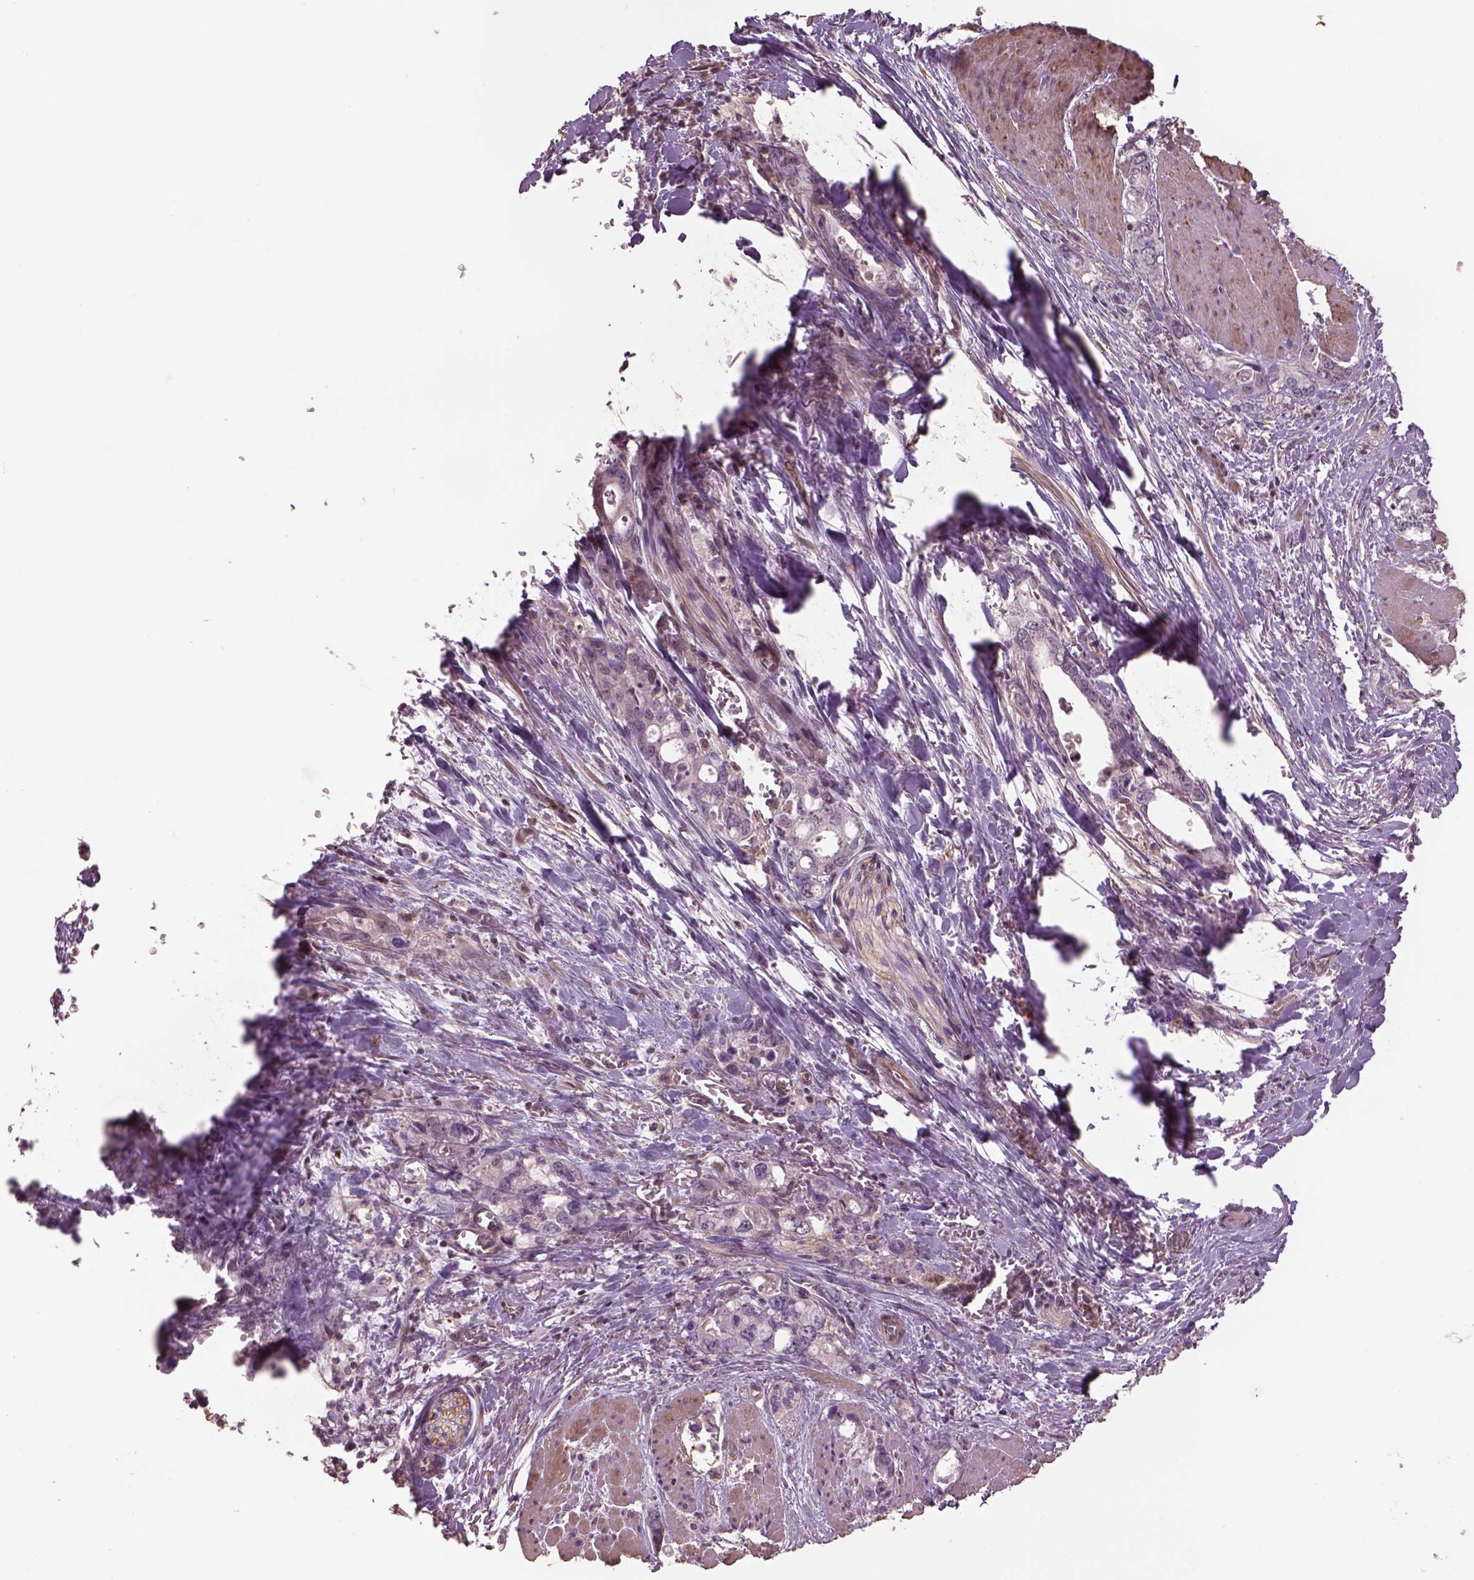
{"staining": {"intensity": "negative", "quantity": "none", "location": "none"}, "tissue": "stomach cancer", "cell_type": "Tumor cells", "image_type": "cancer", "snomed": [{"axis": "morphology", "description": "Normal tissue, NOS"}, {"axis": "morphology", "description": "Adenocarcinoma, NOS"}, {"axis": "topography", "description": "Esophagus"}, {"axis": "topography", "description": "Stomach, upper"}], "caption": "The micrograph demonstrates no staining of tumor cells in stomach adenocarcinoma.", "gene": "LIN7A", "patient": {"sex": "male", "age": 74}}